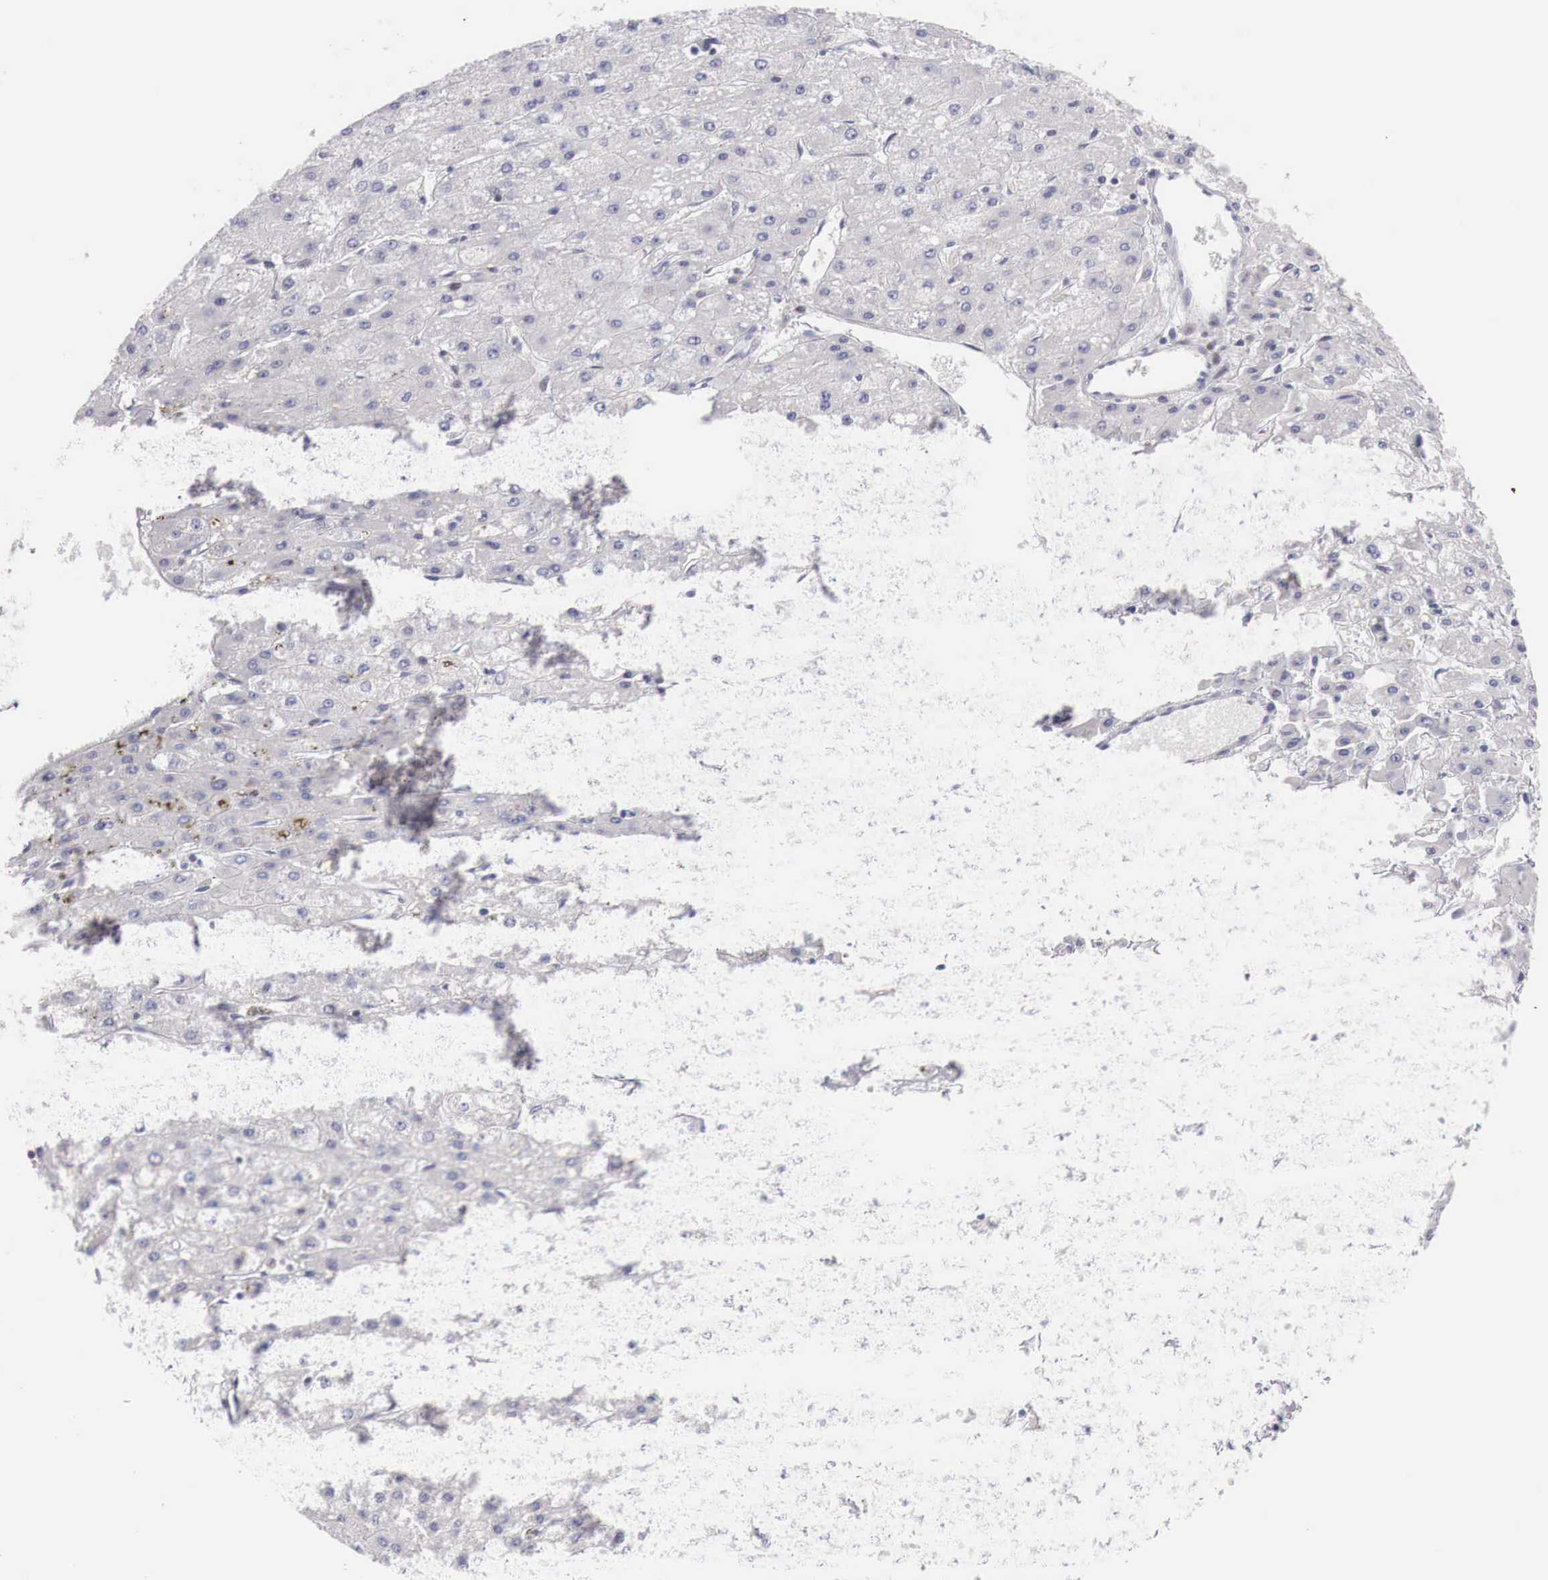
{"staining": {"intensity": "negative", "quantity": "none", "location": "none"}, "tissue": "liver cancer", "cell_type": "Tumor cells", "image_type": "cancer", "snomed": [{"axis": "morphology", "description": "Carcinoma, Hepatocellular, NOS"}, {"axis": "topography", "description": "Liver"}], "caption": "Liver cancer (hepatocellular carcinoma) was stained to show a protein in brown. There is no significant staining in tumor cells.", "gene": "CLCN5", "patient": {"sex": "female", "age": 52}}